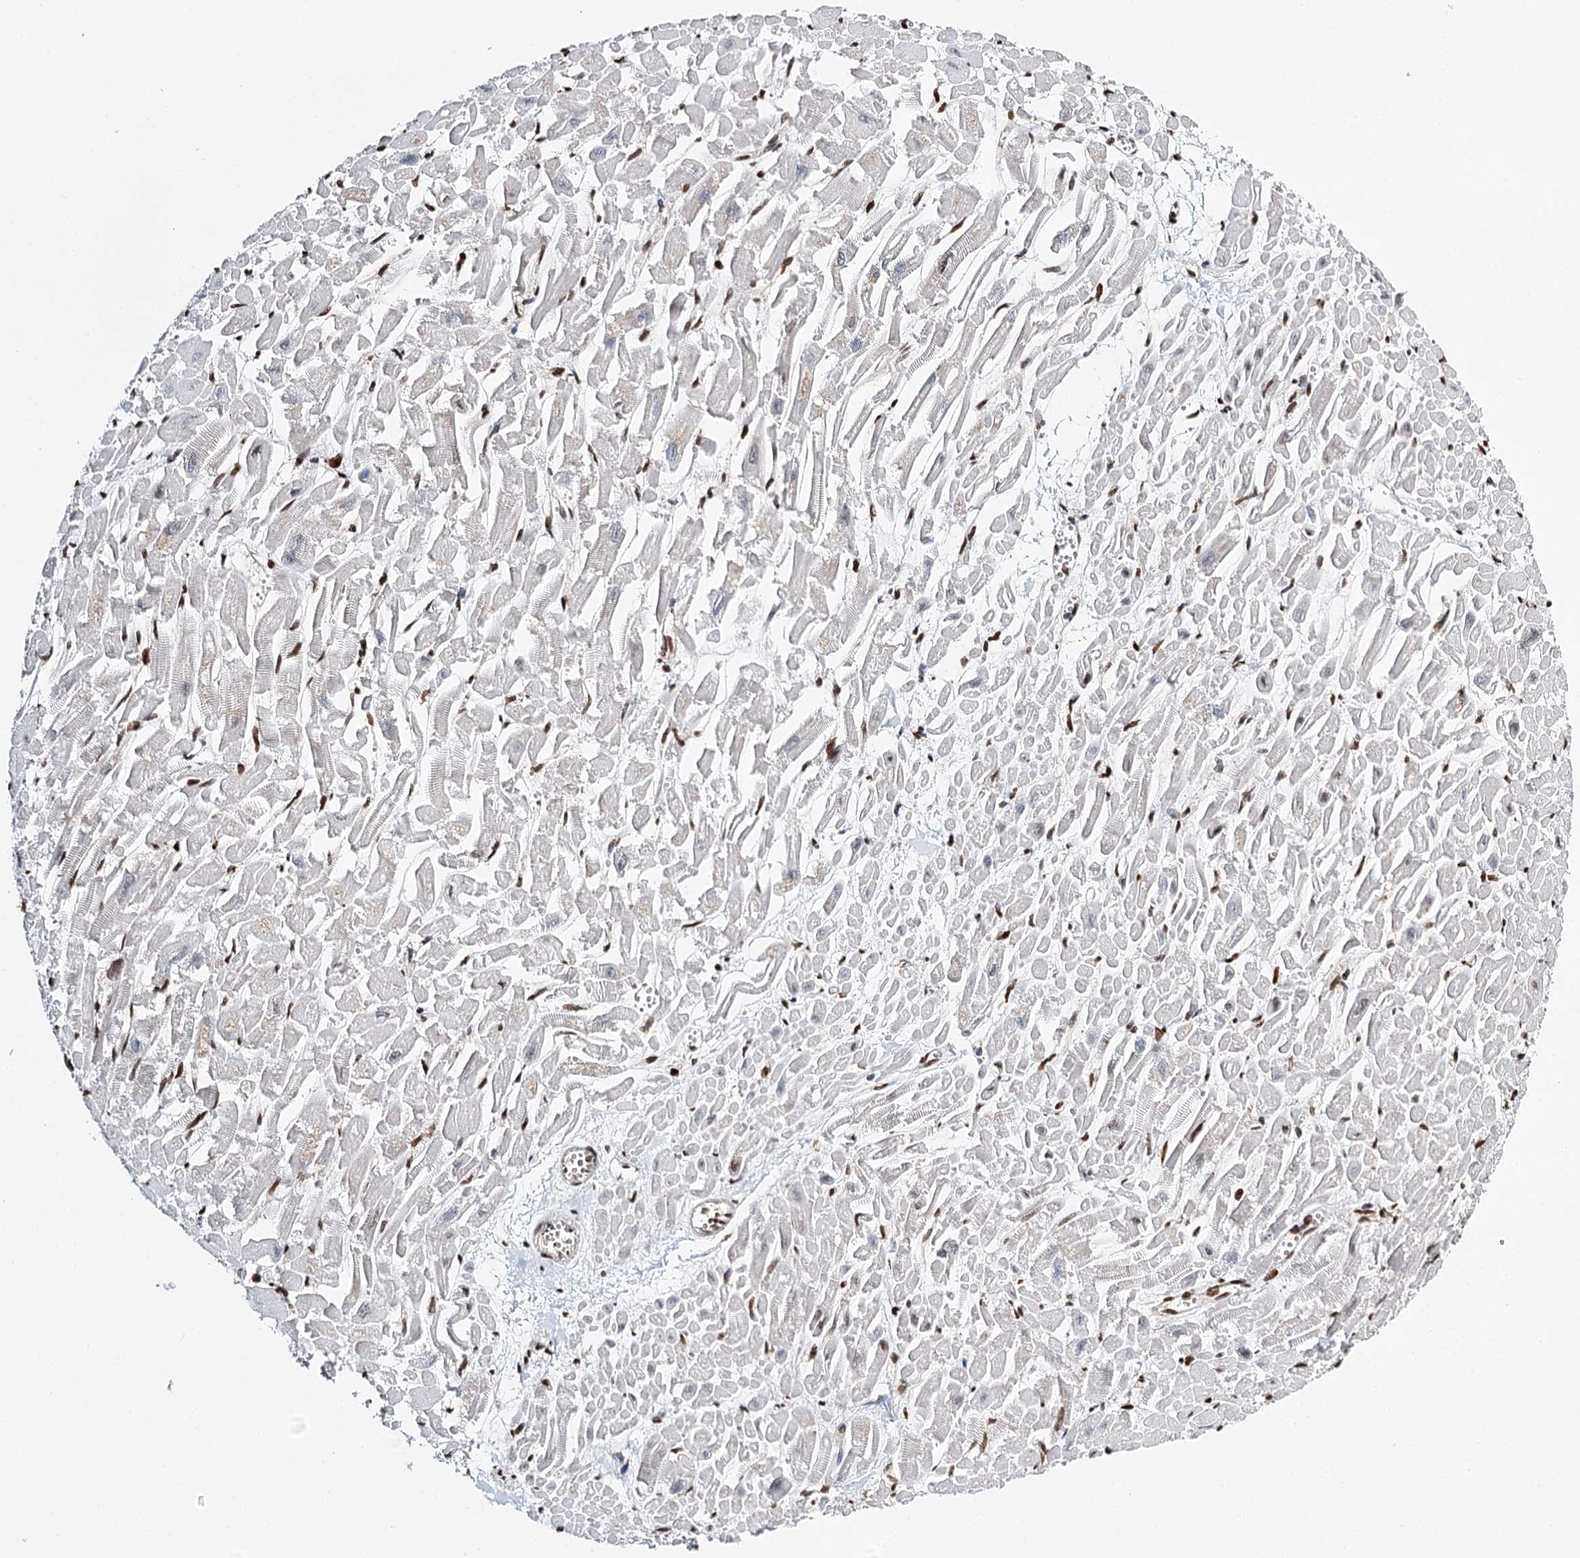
{"staining": {"intensity": "moderate", "quantity": "25%-75%", "location": "nuclear"}, "tissue": "heart muscle", "cell_type": "Cardiomyocytes", "image_type": "normal", "snomed": [{"axis": "morphology", "description": "Normal tissue, NOS"}, {"axis": "topography", "description": "Heart"}], "caption": "A medium amount of moderate nuclear staining is appreciated in approximately 25%-75% of cardiomyocytes in unremarkable heart muscle. The staining was performed using DAB, with brown indicating positive protein expression. Nuclei are stained blue with hematoxylin.", "gene": "RPS27A", "patient": {"sex": "male", "age": 54}}